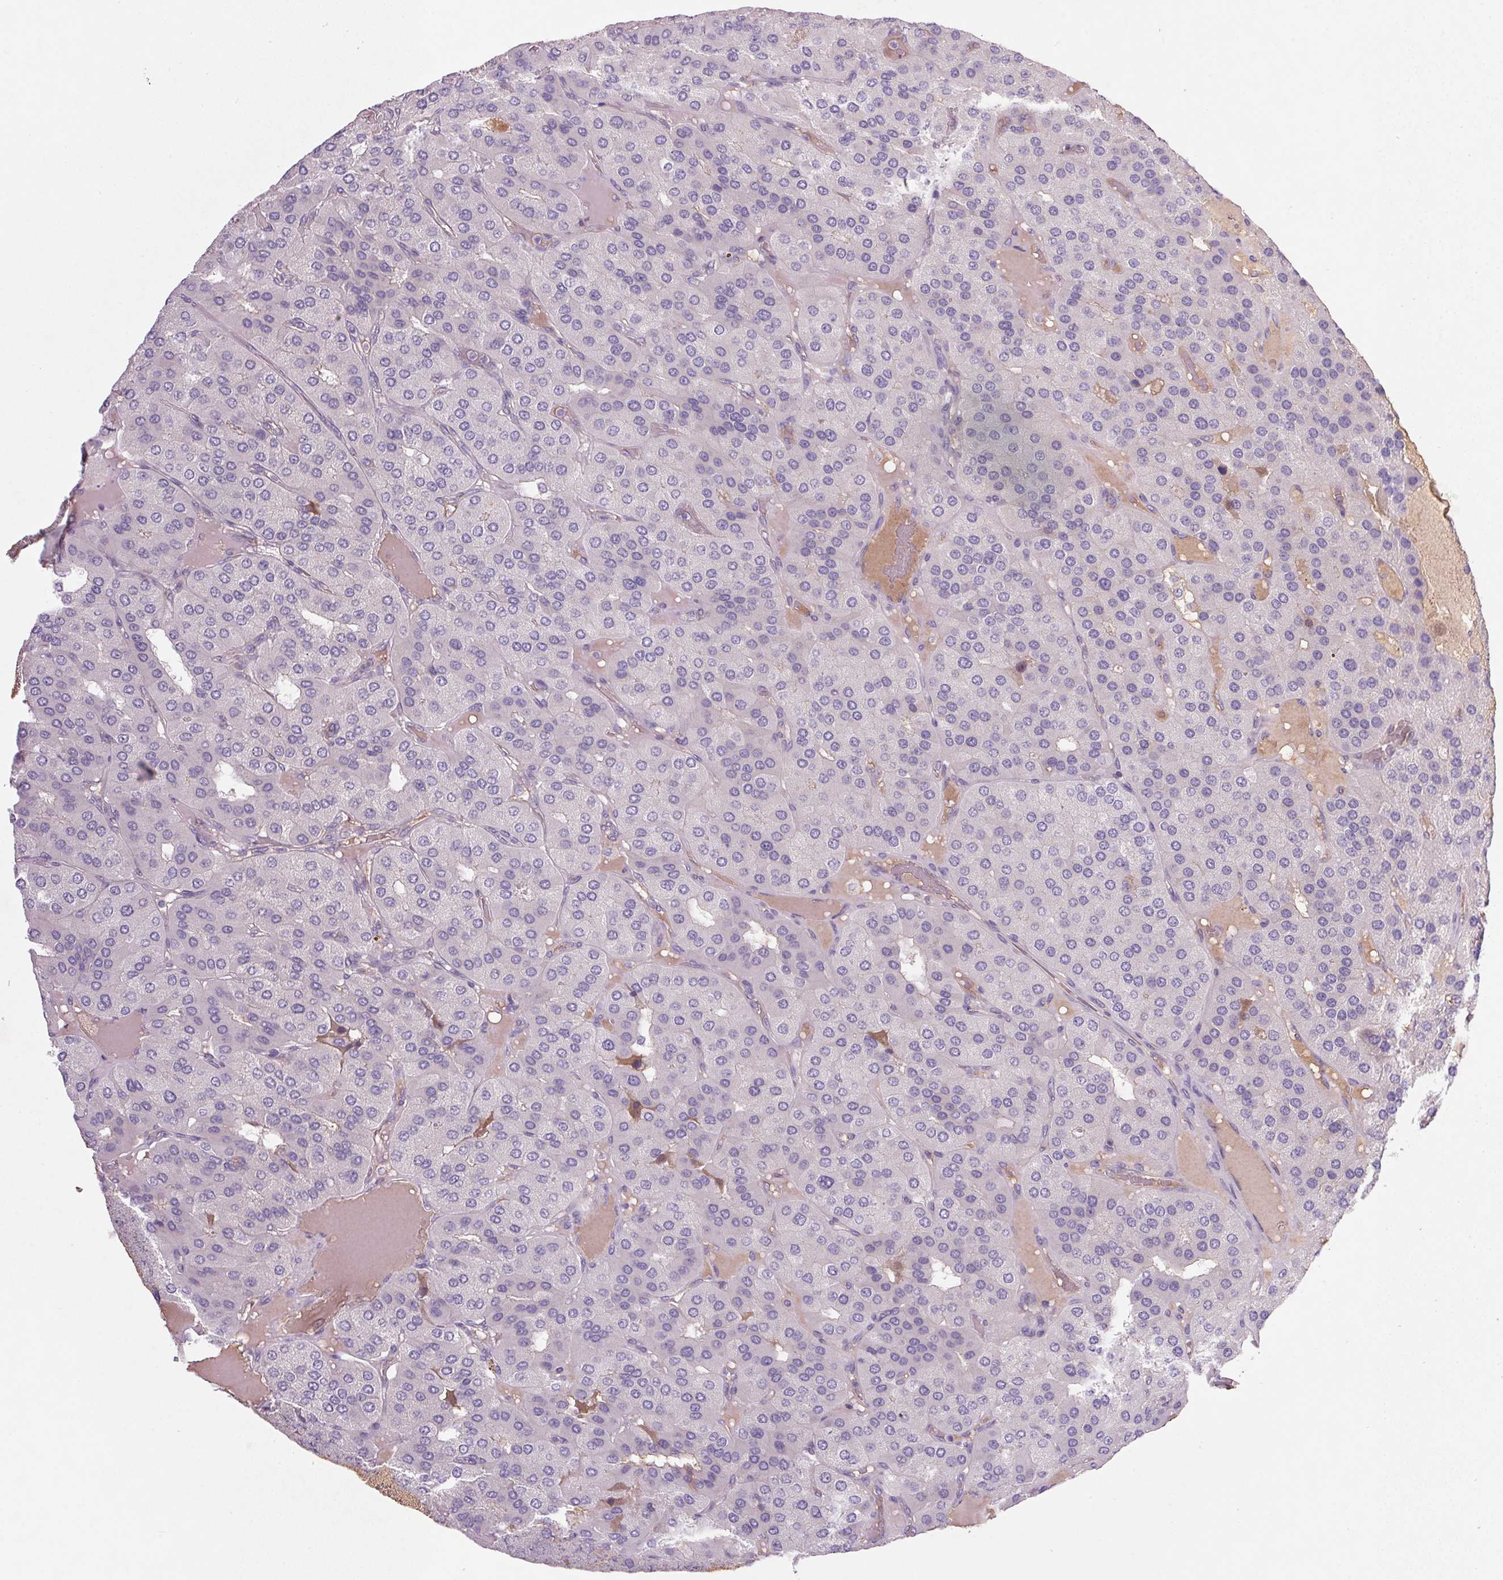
{"staining": {"intensity": "negative", "quantity": "none", "location": "none"}, "tissue": "parathyroid gland", "cell_type": "Glandular cells", "image_type": "normal", "snomed": [{"axis": "morphology", "description": "Normal tissue, NOS"}, {"axis": "morphology", "description": "Adenoma, NOS"}, {"axis": "topography", "description": "Parathyroid gland"}], "caption": "This is an IHC image of unremarkable human parathyroid gland. There is no positivity in glandular cells.", "gene": "APOC4", "patient": {"sex": "female", "age": 86}}